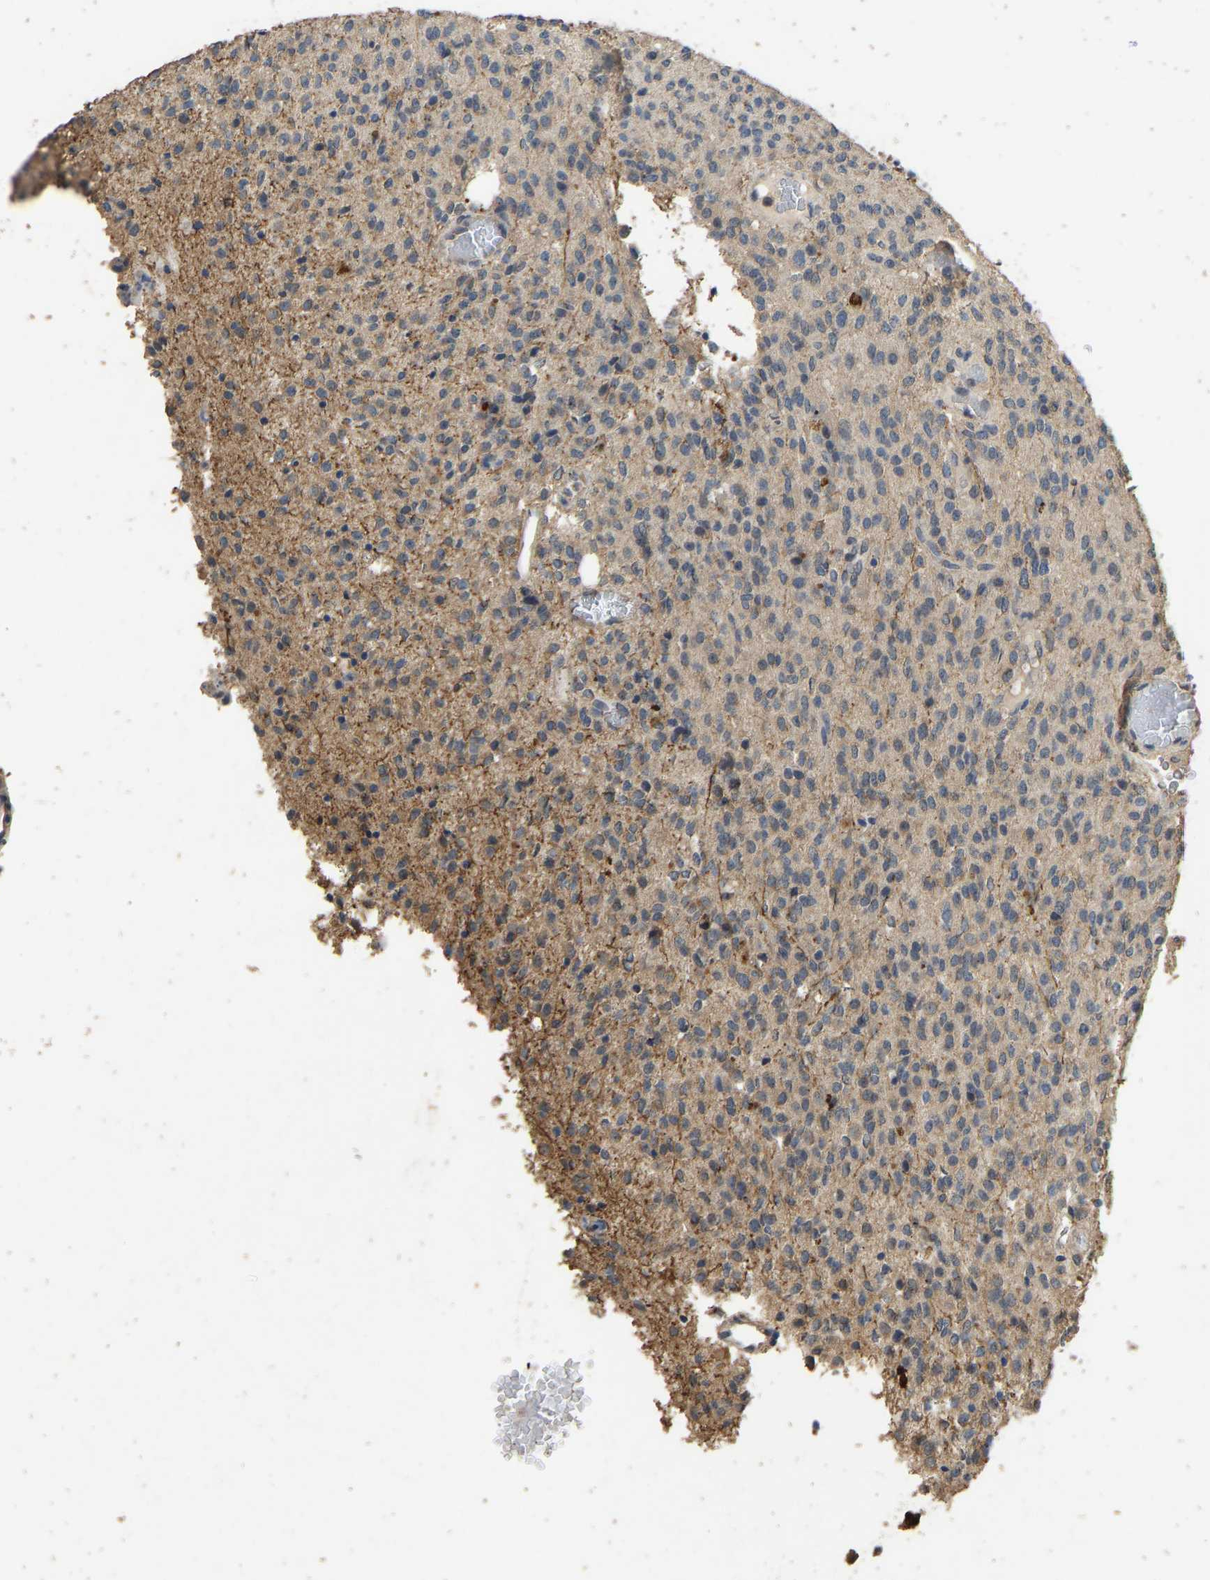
{"staining": {"intensity": "negative", "quantity": "none", "location": "none"}, "tissue": "glioma", "cell_type": "Tumor cells", "image_type": "cancer", "snomed": [{"axis": "morphology", "description": "Glioma, malignant, High grade"}, {"axis": "topography", "description": "Brain"}], "caption": "High magnification brightfield microscopy of glioma stained with DAB (3,3'-diaminobenzidine) (brown) and counterstained with hematoxylin (blue): tumor cells show no significant positivity. Nuclei are stained in blue.", "gene": "CIDEC", "patient": {"sex": "male", "age": 34}}